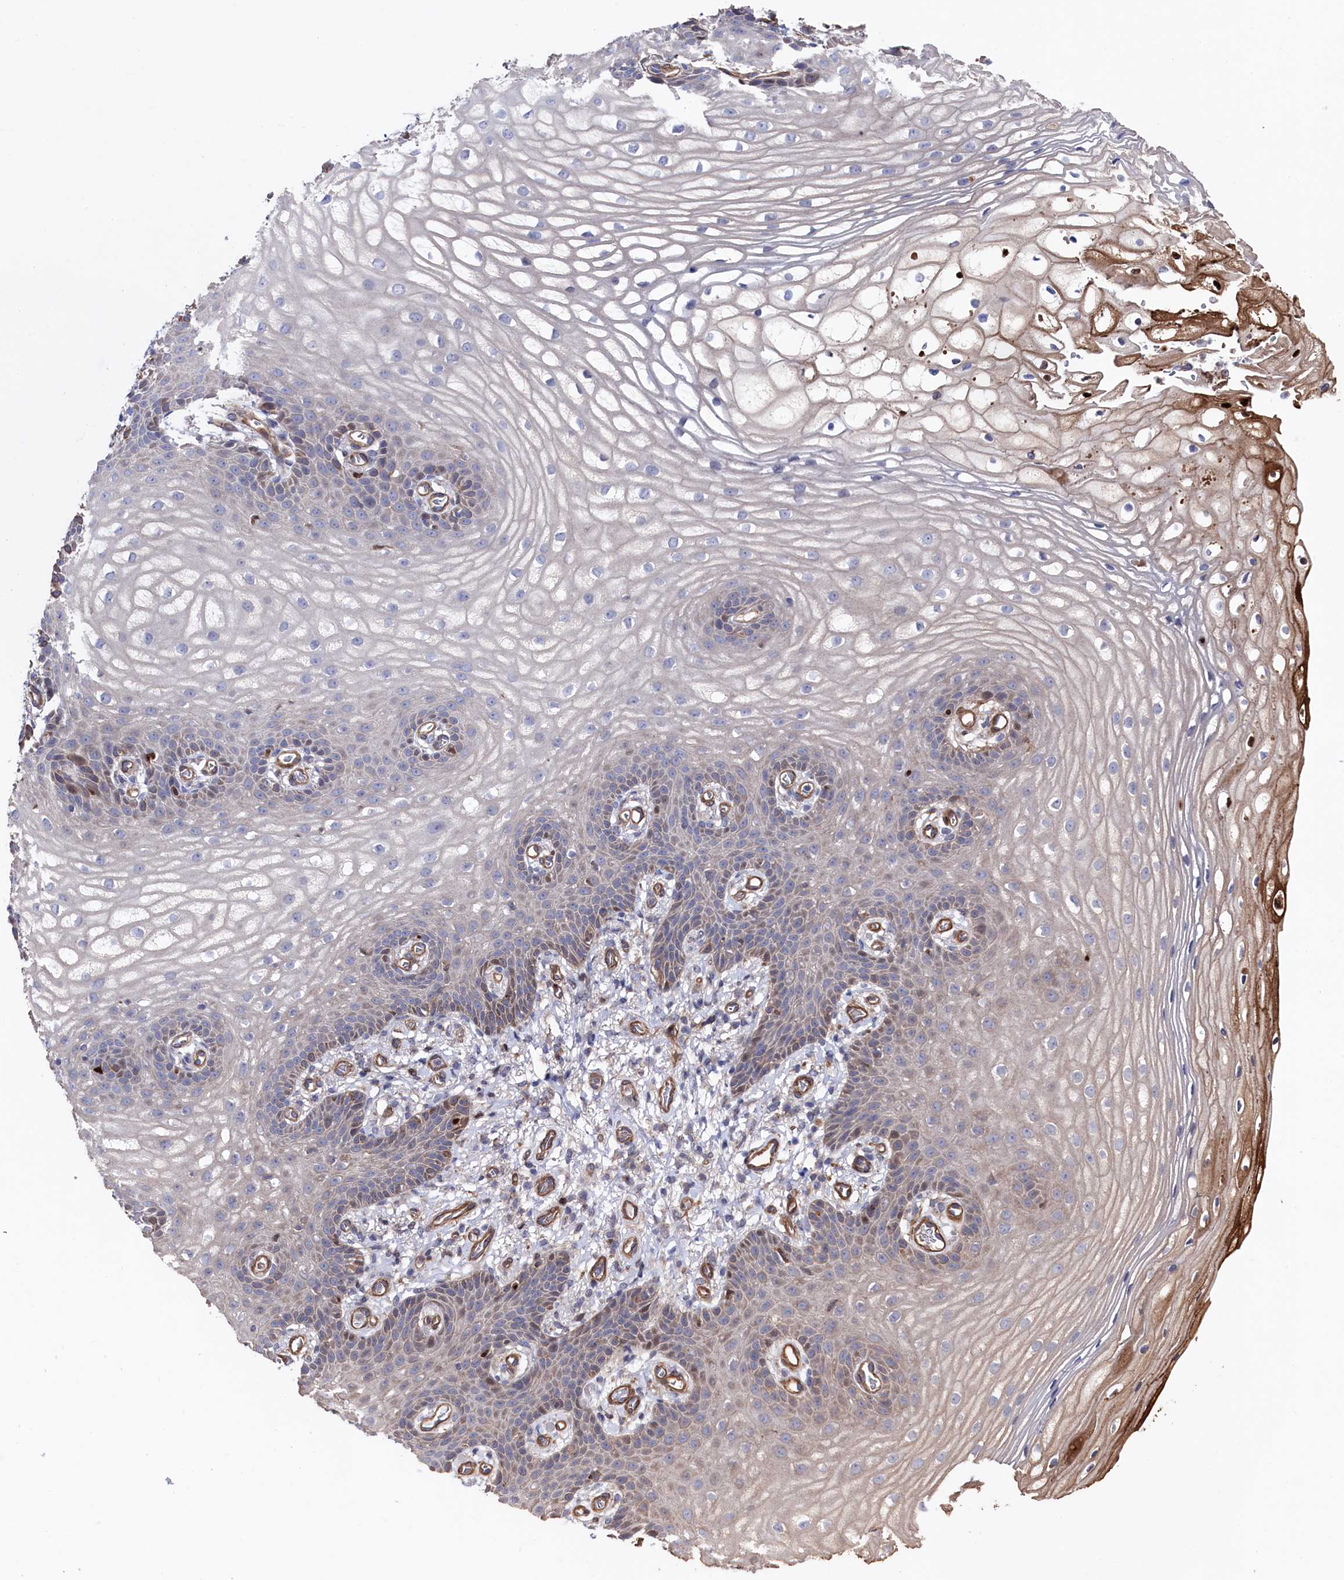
{"staining": {"intensity": "strong", "quantity": "<25%", "location": "cytoplasmic/membranous"}, "tissue": "vagina", "cell_type": "Squamous epithelial cells", "image_type": "normal", "snomed": [{"axis": "morphology", "description": "Normal tissue, NOS"}, {"axis": "topography", "description": "Vagina"}], "caption": "A brown stain shows strong cytoplasmic/membranous positivity of a protein in squamous epithelial cells of unremarkable human vagina.", "gene": "ZNF891", "patient": {"sex": "female", "age": 60}}